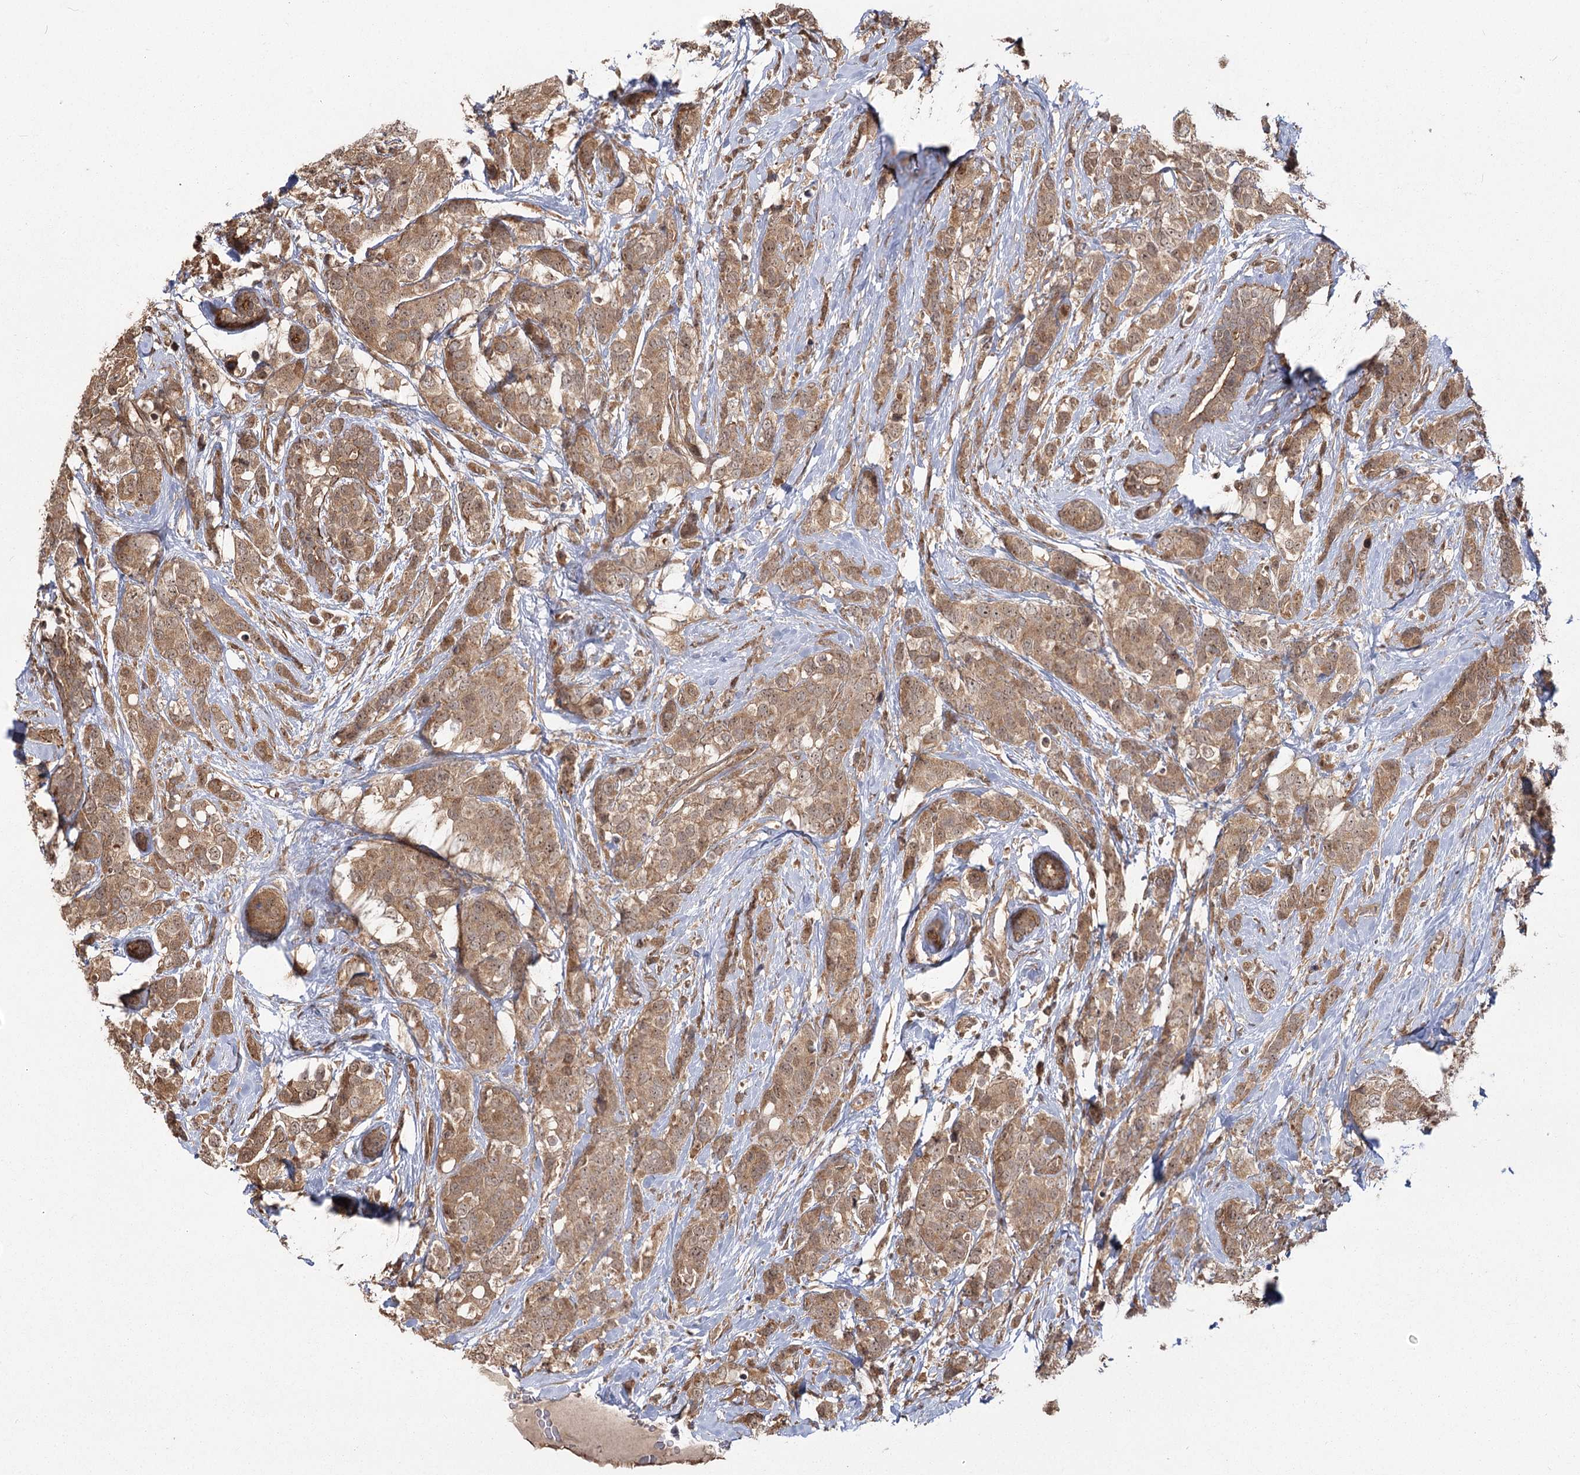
{"staining": {"intensity": "moderate", "quantity": ">75%", "location": "cytoplasmic/membranous"}, "tissue": "breast cancer", "cell_type": "Tumor cells", "image_type": "cancer", "snomed": [{"axis": "morphology", "description": "Lobular carcinoma"}, {"axis": "topography", "description": "Breast"}], "caption": "DAB immunohistochemical staining of human breast cancer (lobular carcinoma) demonstrates moderate cytoplasmic/membranous protein positivity in about >75% of tumor cells.", "gene": "R3HDM2", "patient": {"sex": "female", "age": 59}}